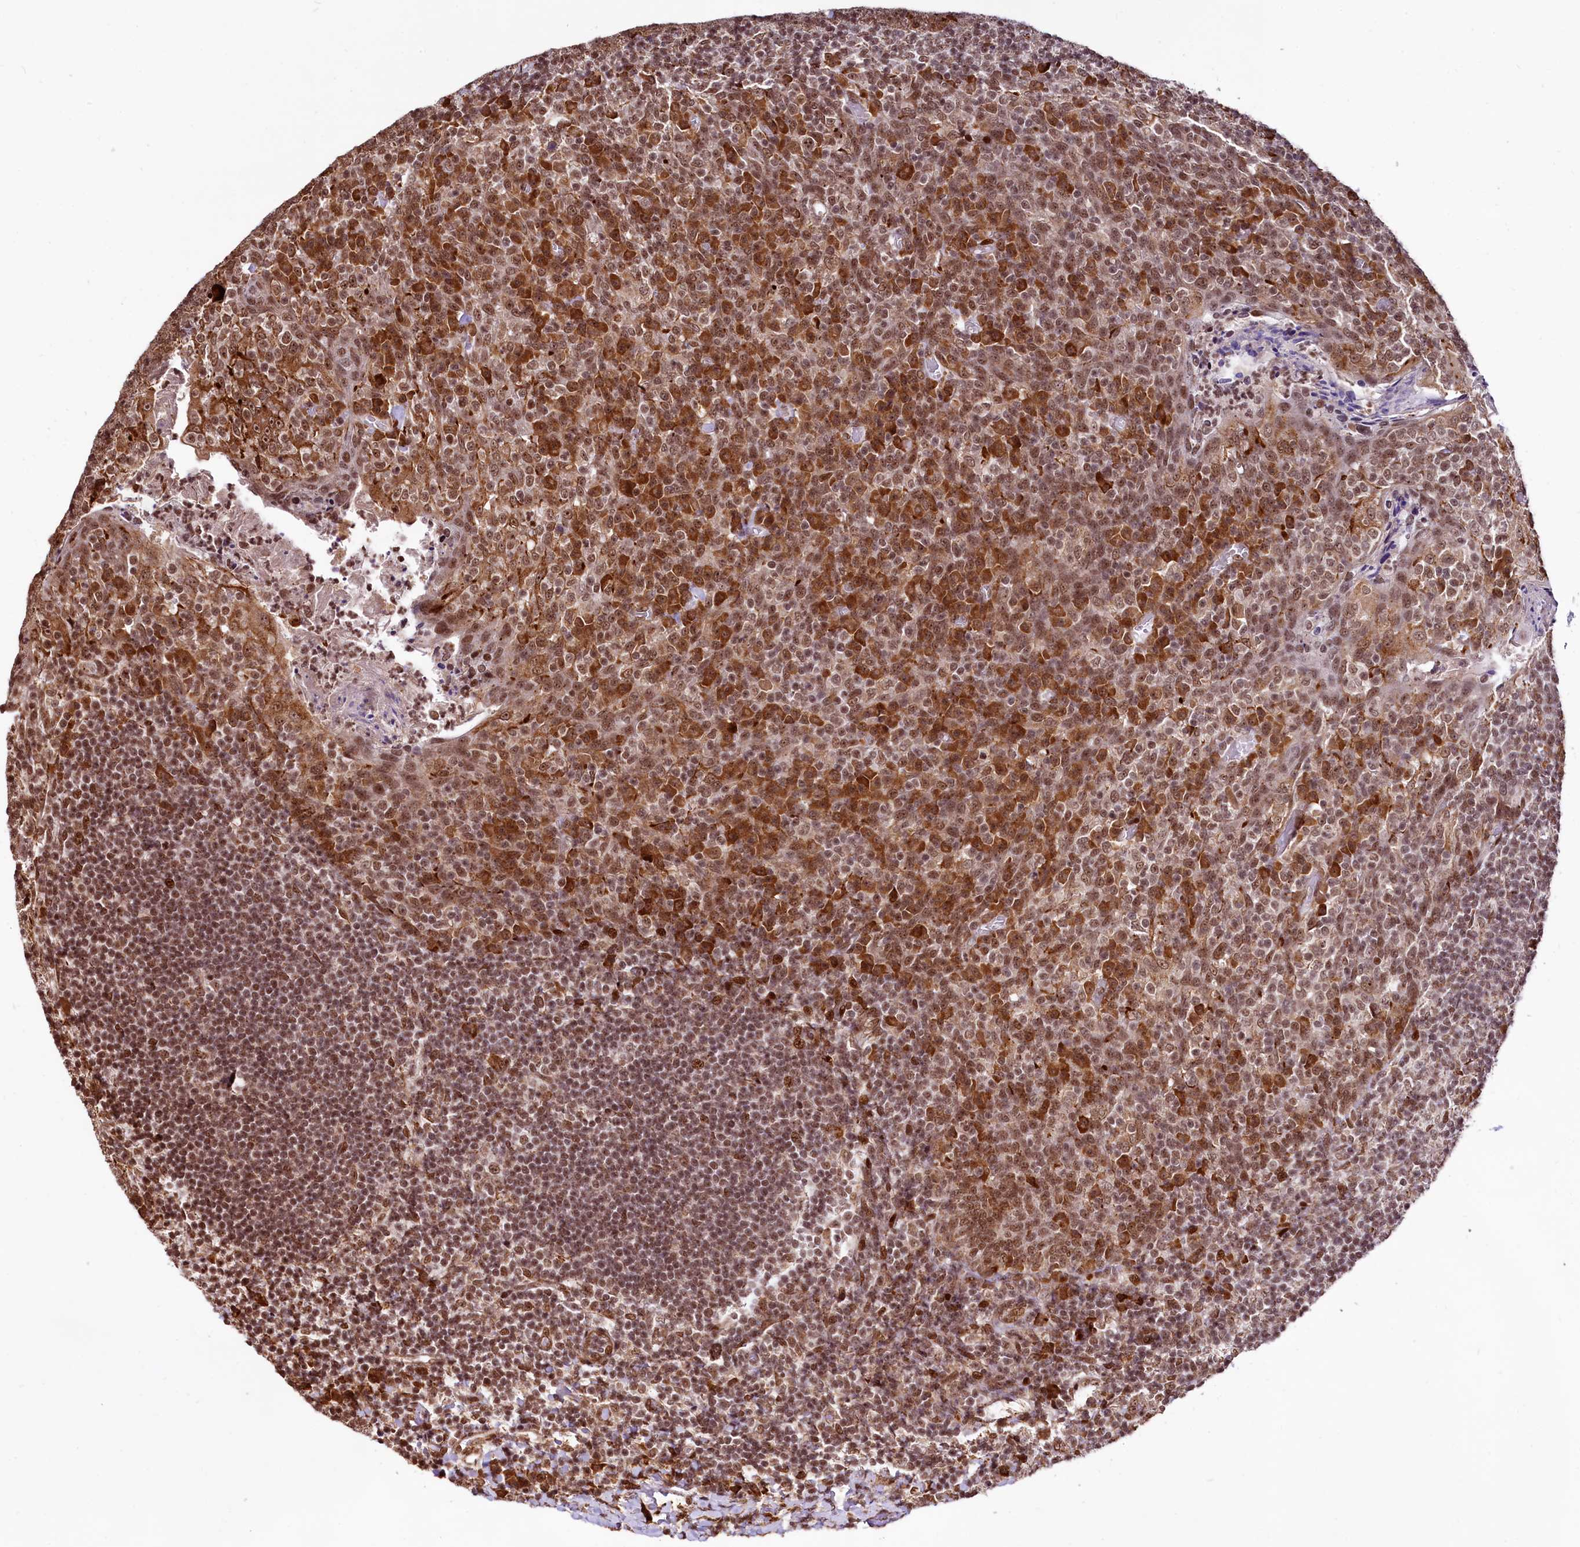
{"staining": {"intensity": "moderate", "quantity": ">75%", "location": "cytoplasmic/membranous,nuclear"}, "tissue": "tonsil", "cell_type": "Germinal center cells", "image_type": "normal", "snomed": [{"axis": "morphology", "description": "Normal tissue, NOS"}, {"axis": "topography", "description": "Tonsil"}], "caption": "DAB immunohistochemical staining of unremarkable tonsil reveals moderate cytoplasmic/membranous,nuclear protein positivity in about >75% of germinal center cells. The staining was performed using DAB to visualize the protein expression in brown, while the nuclei were stained in blue with hematoxylin (Magnification: 20x).", "gene": "PDS5B", "patient": {"sex": "female", "age": 10}}